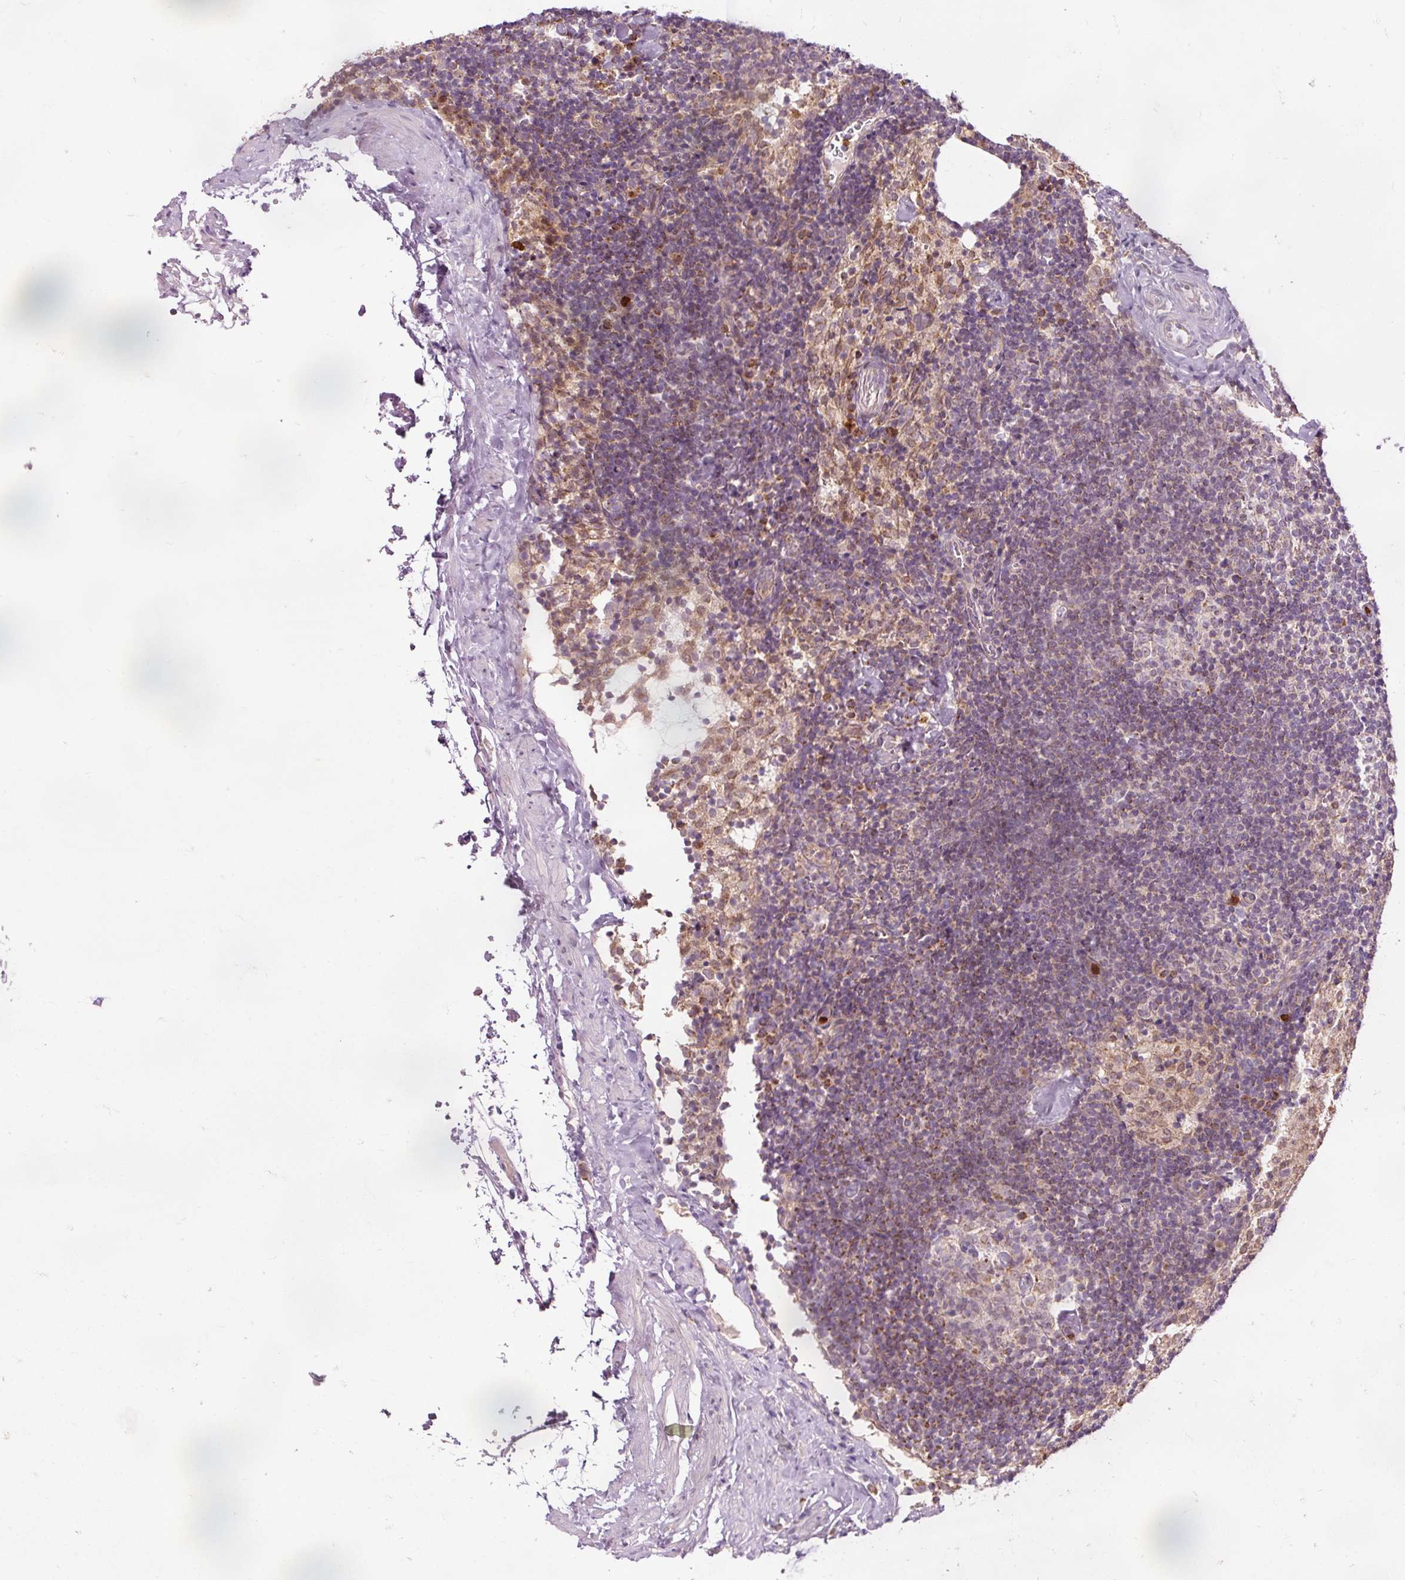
{"staining": {"intensity": "weak", "quantity": "<25%", "location": "cytoplasmic/membranous"}, "tissue": "lymph node", "cell_type": "Germinal center cells", "image_type": "normal", "snomed": [{"axis": "morphology", "description": "Normal tissue, NOS"}, {"axis": "topography", "description": "Lymph node"}], "caption": "This is a histopathology image of immunohistochemistry (IHC) staining of normal lymph node, which shows no expression in germinal center cells. (DAB (3,3'-diaminobenzidine) immunohistochemistry (IHC) visualized using brightfield microscopy, high magnification).", "gene": "PRDX5", "patient": {"sex": "female", "age": 52}}